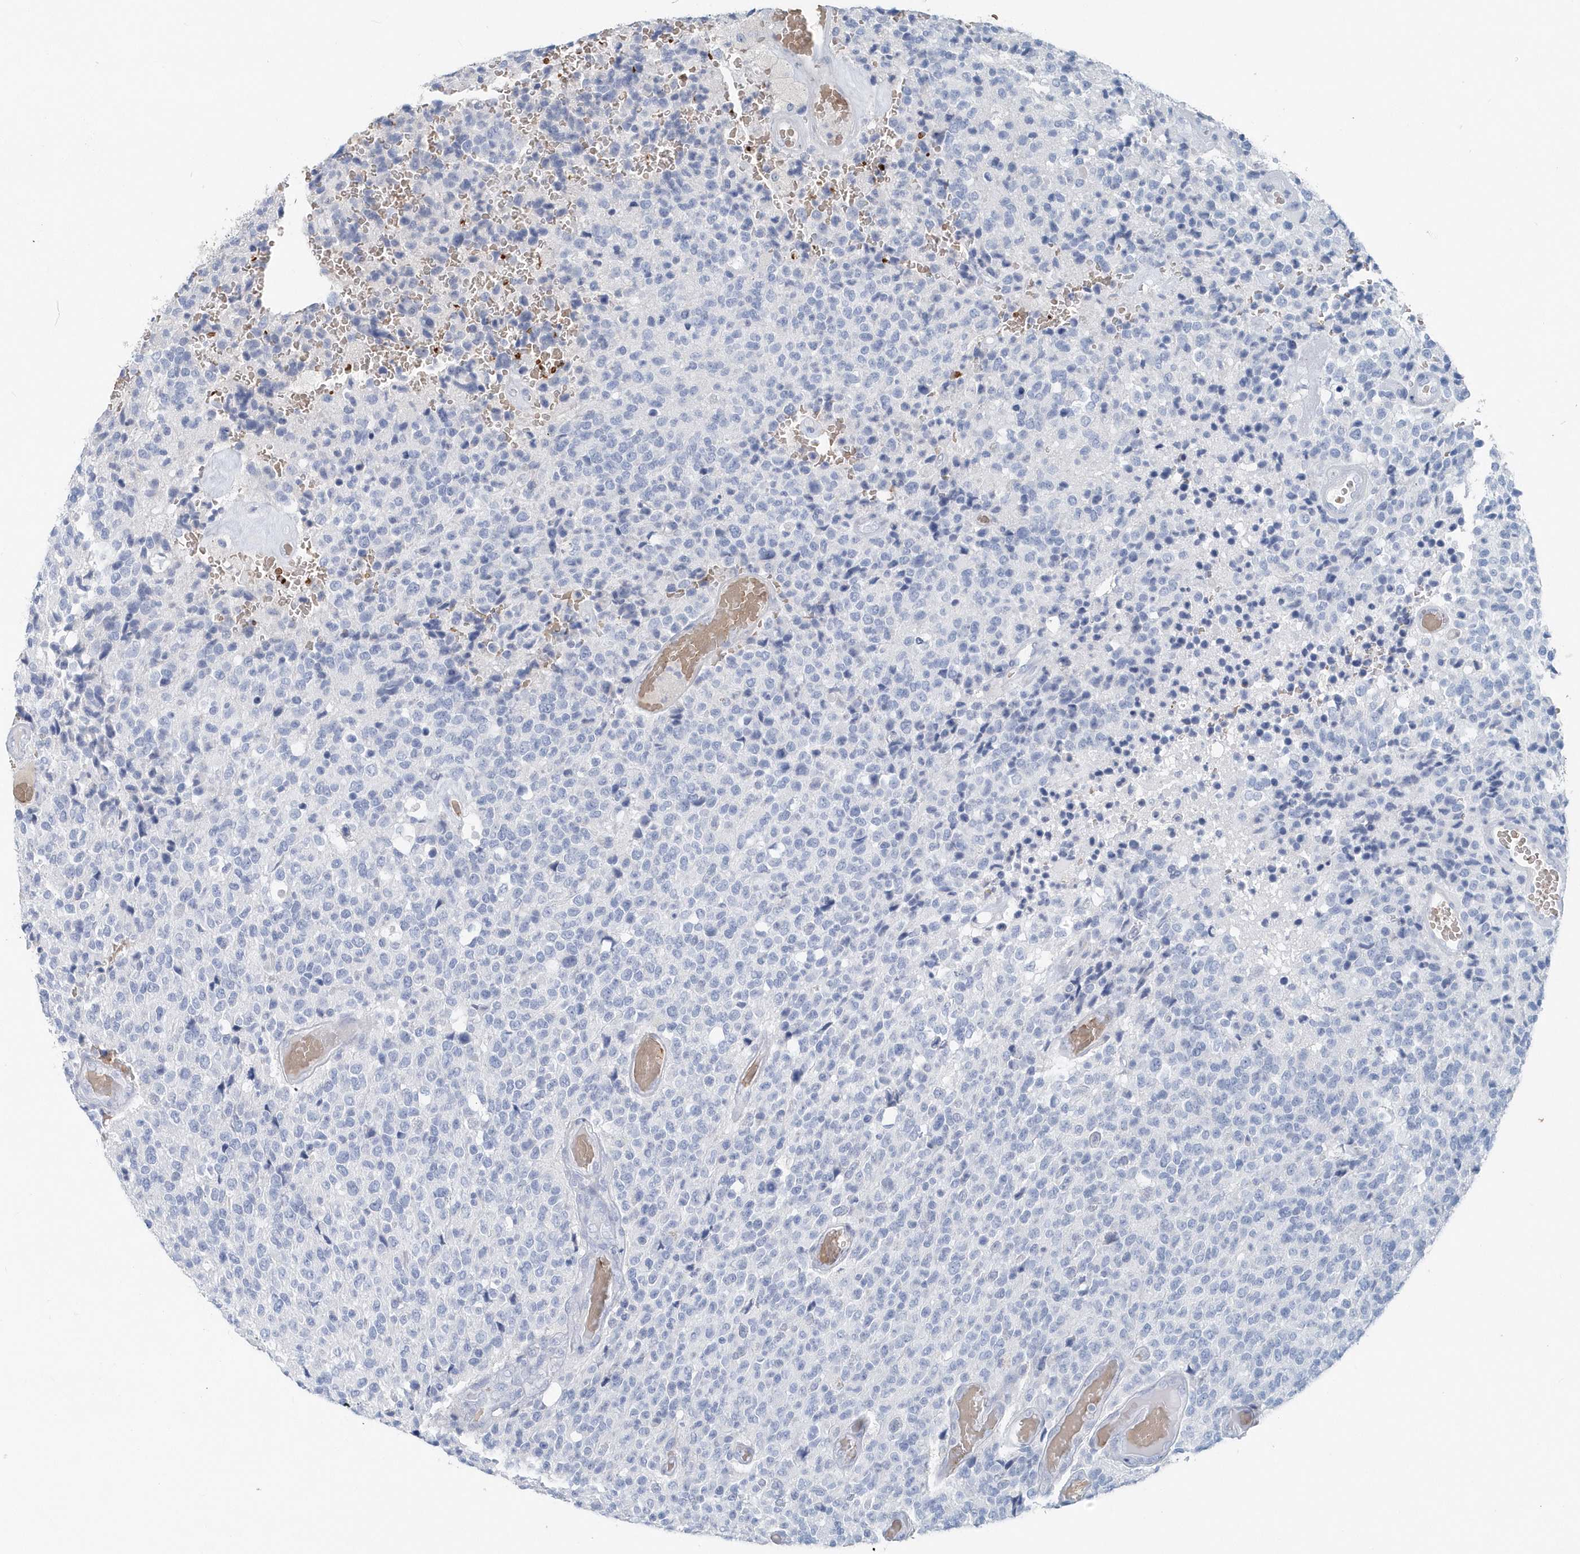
{"staining": {"intensity": "negative", "quantity": "none", "location": "none"}, "tissue": "glioma", "cell_type": "Tumor cells", "image_type": "cancer", "snomed": [{"axis": "morphology", "description": "Glioma, malignant, High grade"}, {"axis": "topography", "description": "pancreas cauda"}], "caption": "IHC of human glioma demonstrates no positivity in tumor cells.", "gene": "HBA2", "patient": {"sex": "male", "age": 60}}